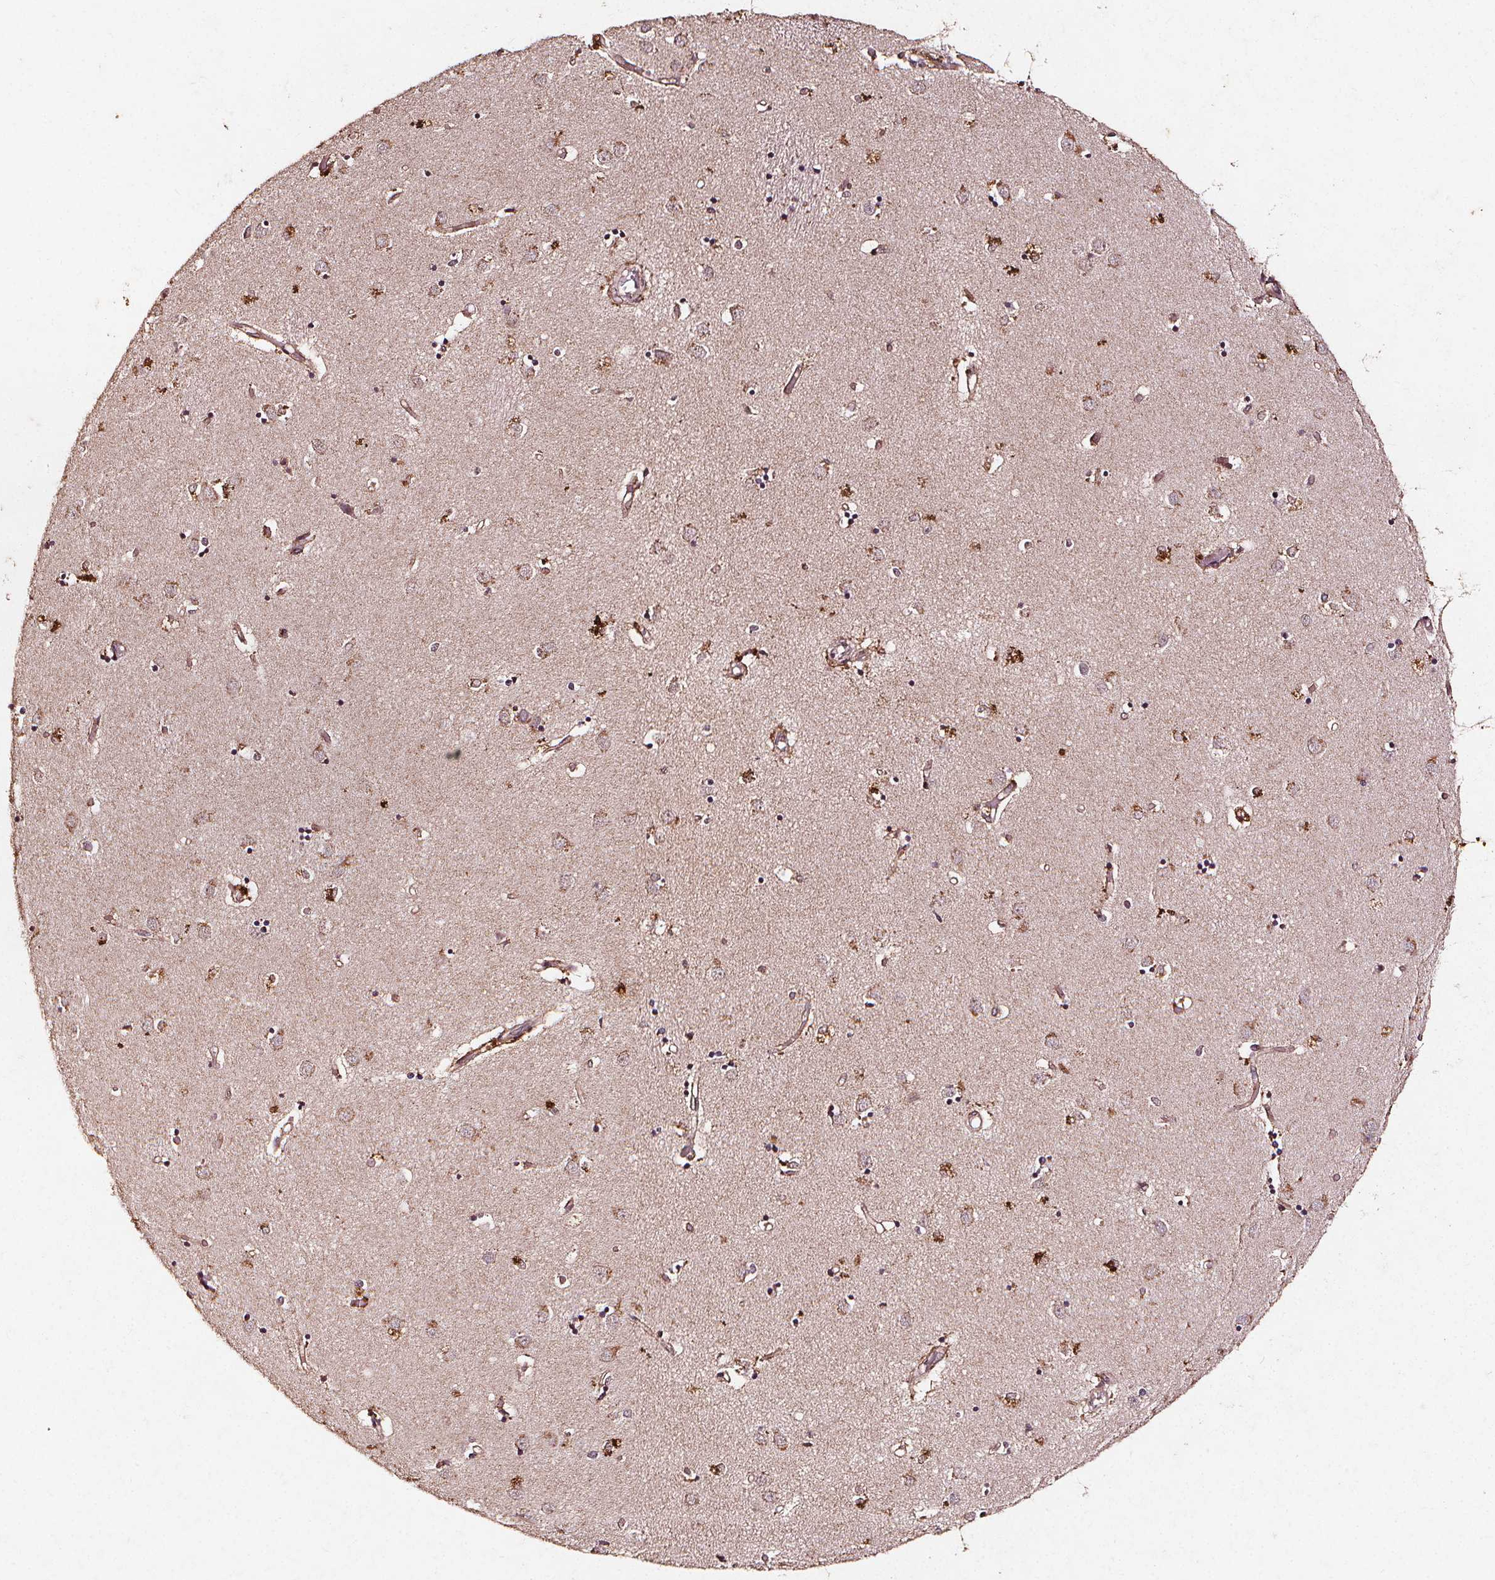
{"staining": {"intensity": "moderate", "quantity": "<25%", "location": "cytoplasmic/membranous"}, "tissue": "caudate", "cell_type": "Glial cells", "image_type": "normal", "snomed": [{"axis": "morphology", "description": "Normal tissue, NOS"}, {"axis": "topography", "description": "Lateral ventricle wall"}], "caption": "Caudate stained for a protein (brown) displays moderate cytoplasmic/membranous positive positivity in about <25% of glial cells.", "gene": "ABCA1", "patient": {"sex": "male", "age": 54}}